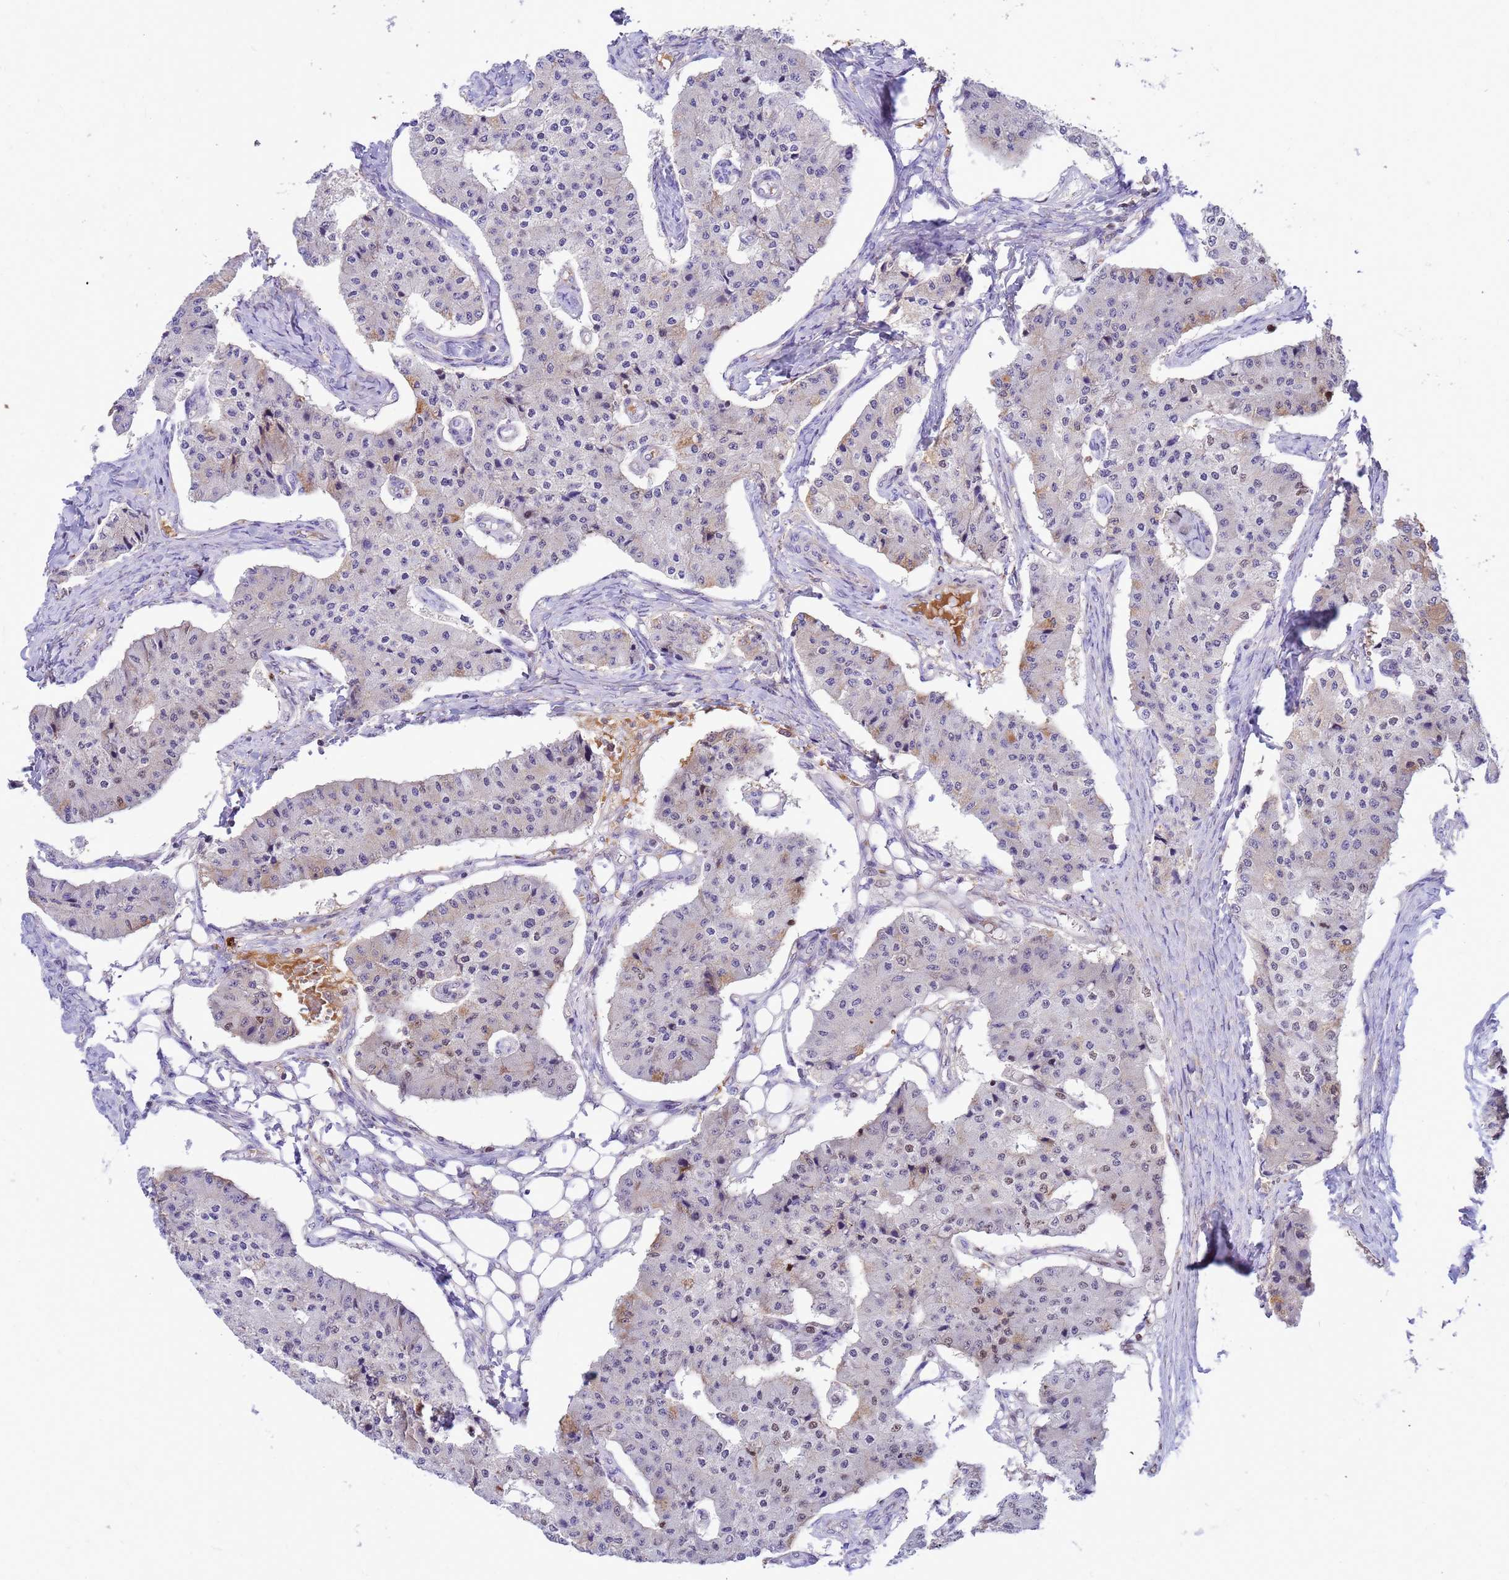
{"staining": {"intensity": "weak", "quantity": "<25%", "location": "cytoplasmic/membranous"}, "tissue": "carcinoid", "cell_type": "Tumor cells", "image_type": "cancer", "snomed": [{"axis": "morphology", "description": "Carcinoid, malignant, NOS"}, {"axis": "topography", "description": "Colon"}], "caption": "This is a photomicrograph of IHC staining of malignant carcinoid, which shows no staining in tumor cells.", "gene": "ORM1", "patient": {"sex": "female", "age": 52}}